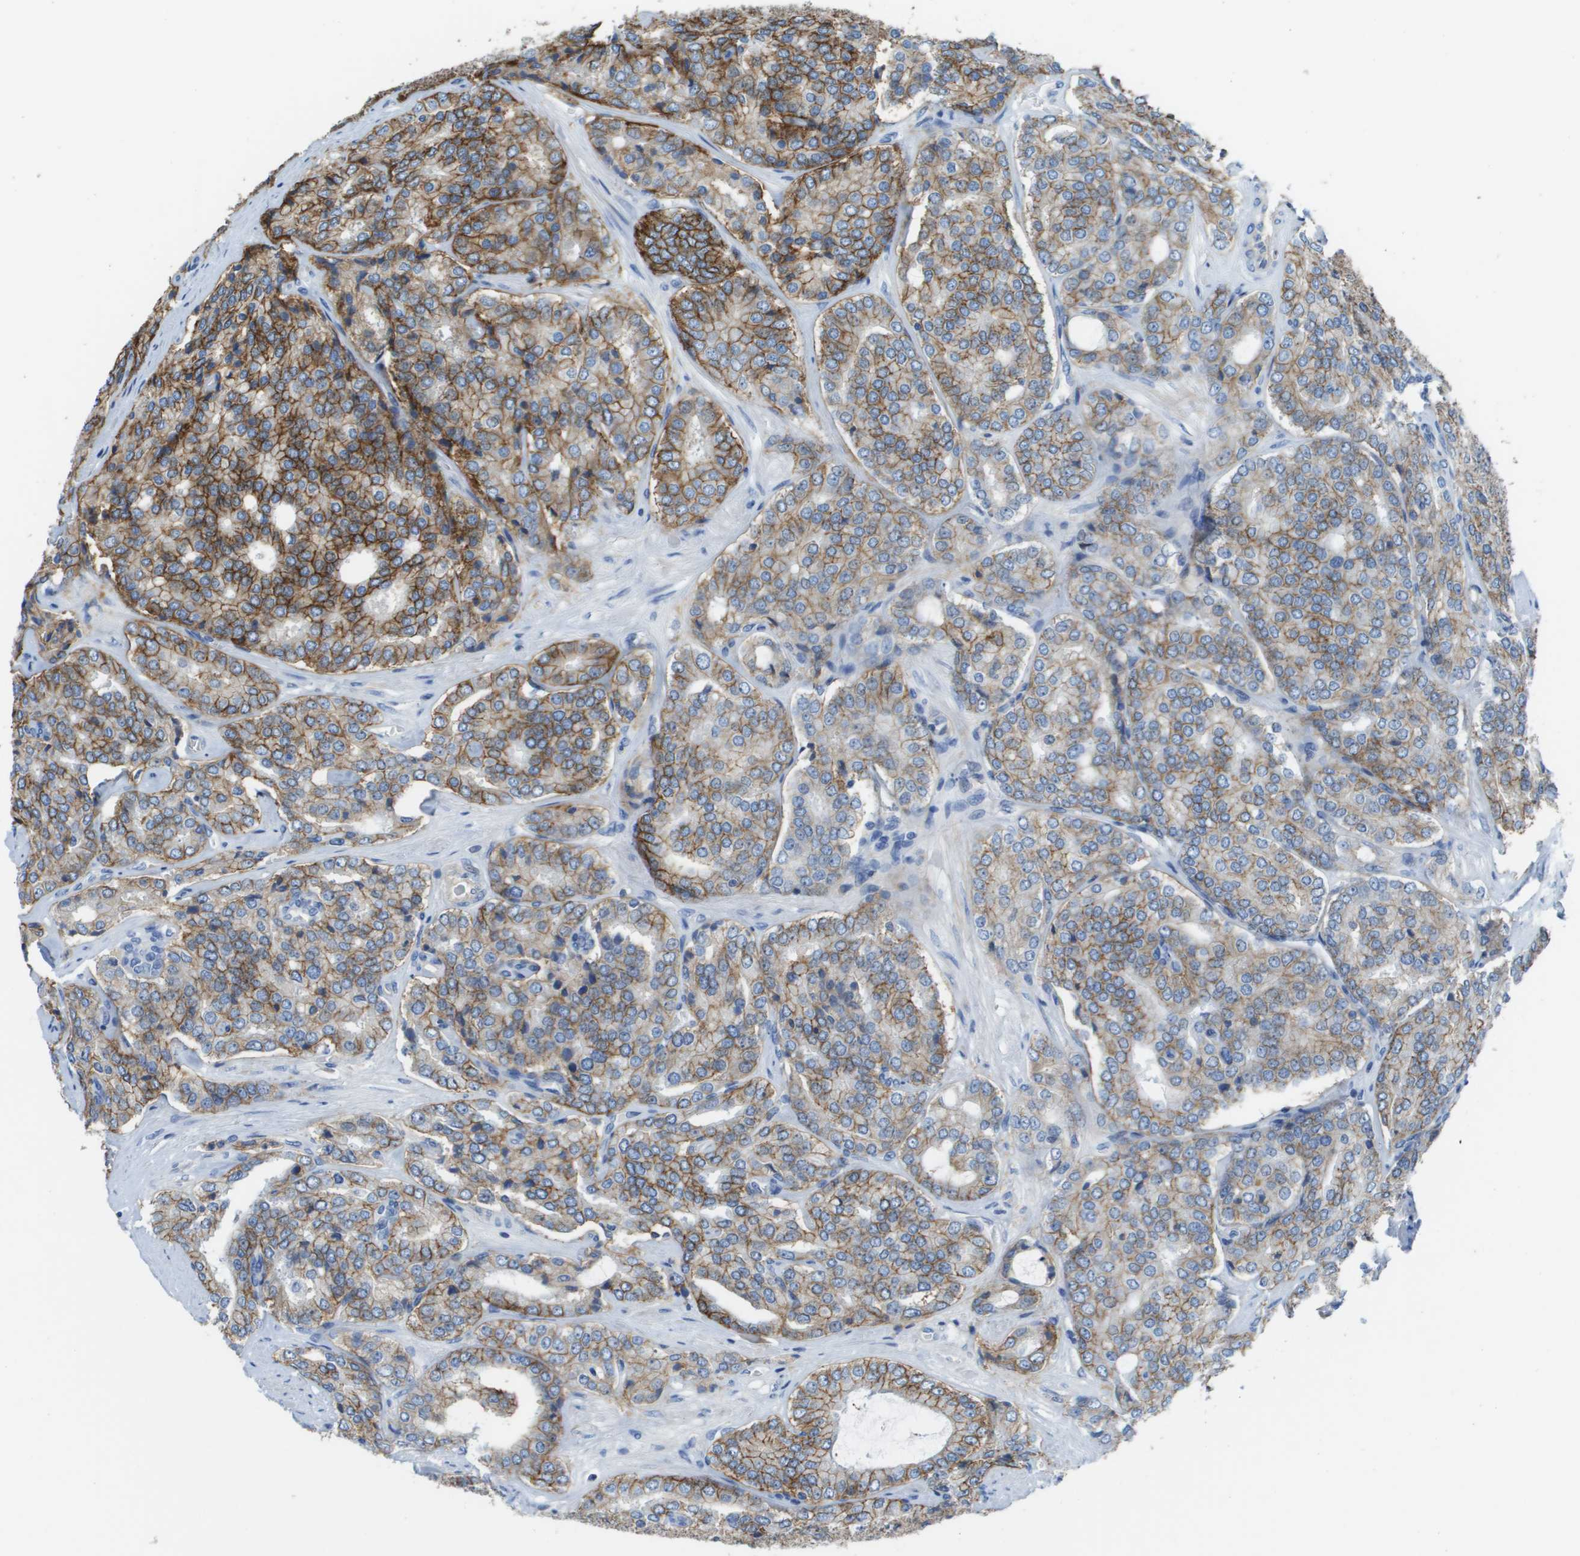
{"staining": {"intensity": "moderate", "quantity": ">75%", "location": "cytoplasmic/membranous"}, "tissue": "prostate cancer", "cell_type": "Tumor cells", "image_type": "cancer", "snomed": [{"axis": "morphology", "description": "Adenocarcinoma, High grade"}, {"axis": "topography", "description": "Prostate"}], "caption": "A brown stain labels moderate cytoplasmic/membranous expression of a protein in prostate cancer tumor cells.", "gene": "CD46", "patient": {"sex": "male", "age": 65}}